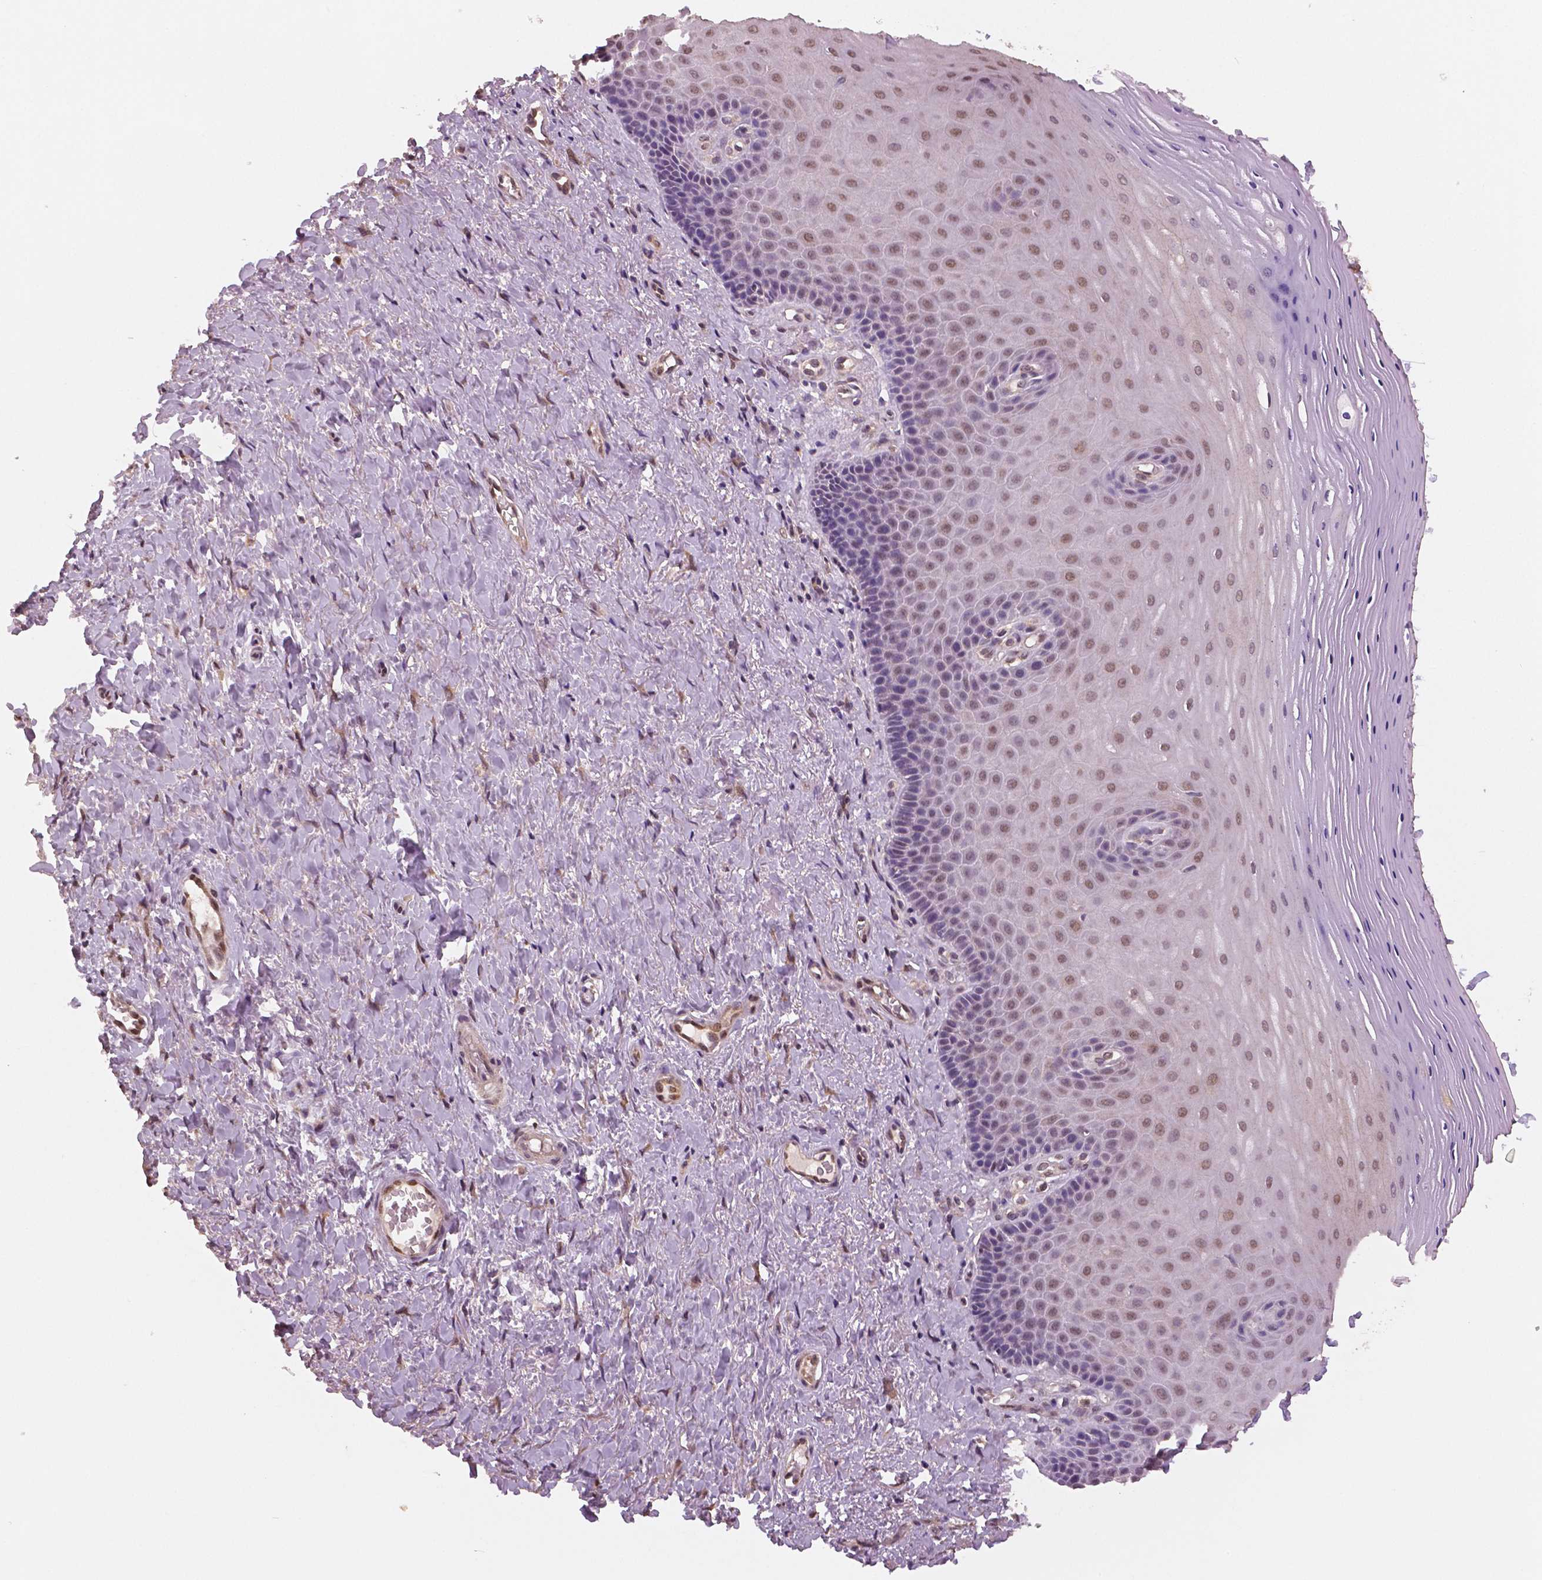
{"staining": {"intensity": "moderate", "quantity": ">75%", "location": "cytoplasmic/membranous,nuclear"}, "tissue": "vagina", "cell_type": "Squamous epithelial cells", "image_type": "normal", "snomed": [{"axis": "morphology", "description": "Normal tissue, NOS"}, {"axis": "topography", "description": "Vagina"}], "caption": "Vagina stained with DAB (3,3'-diaminobenzidine) immunohistochemistry (IHC) shows medium levels of moderate cytoplasmic/membranous,nuclear expression in approximately >75% of squamous epithelial cells.", "gene": "STAT3", "patient": {"sex": "female", "age": 83}}